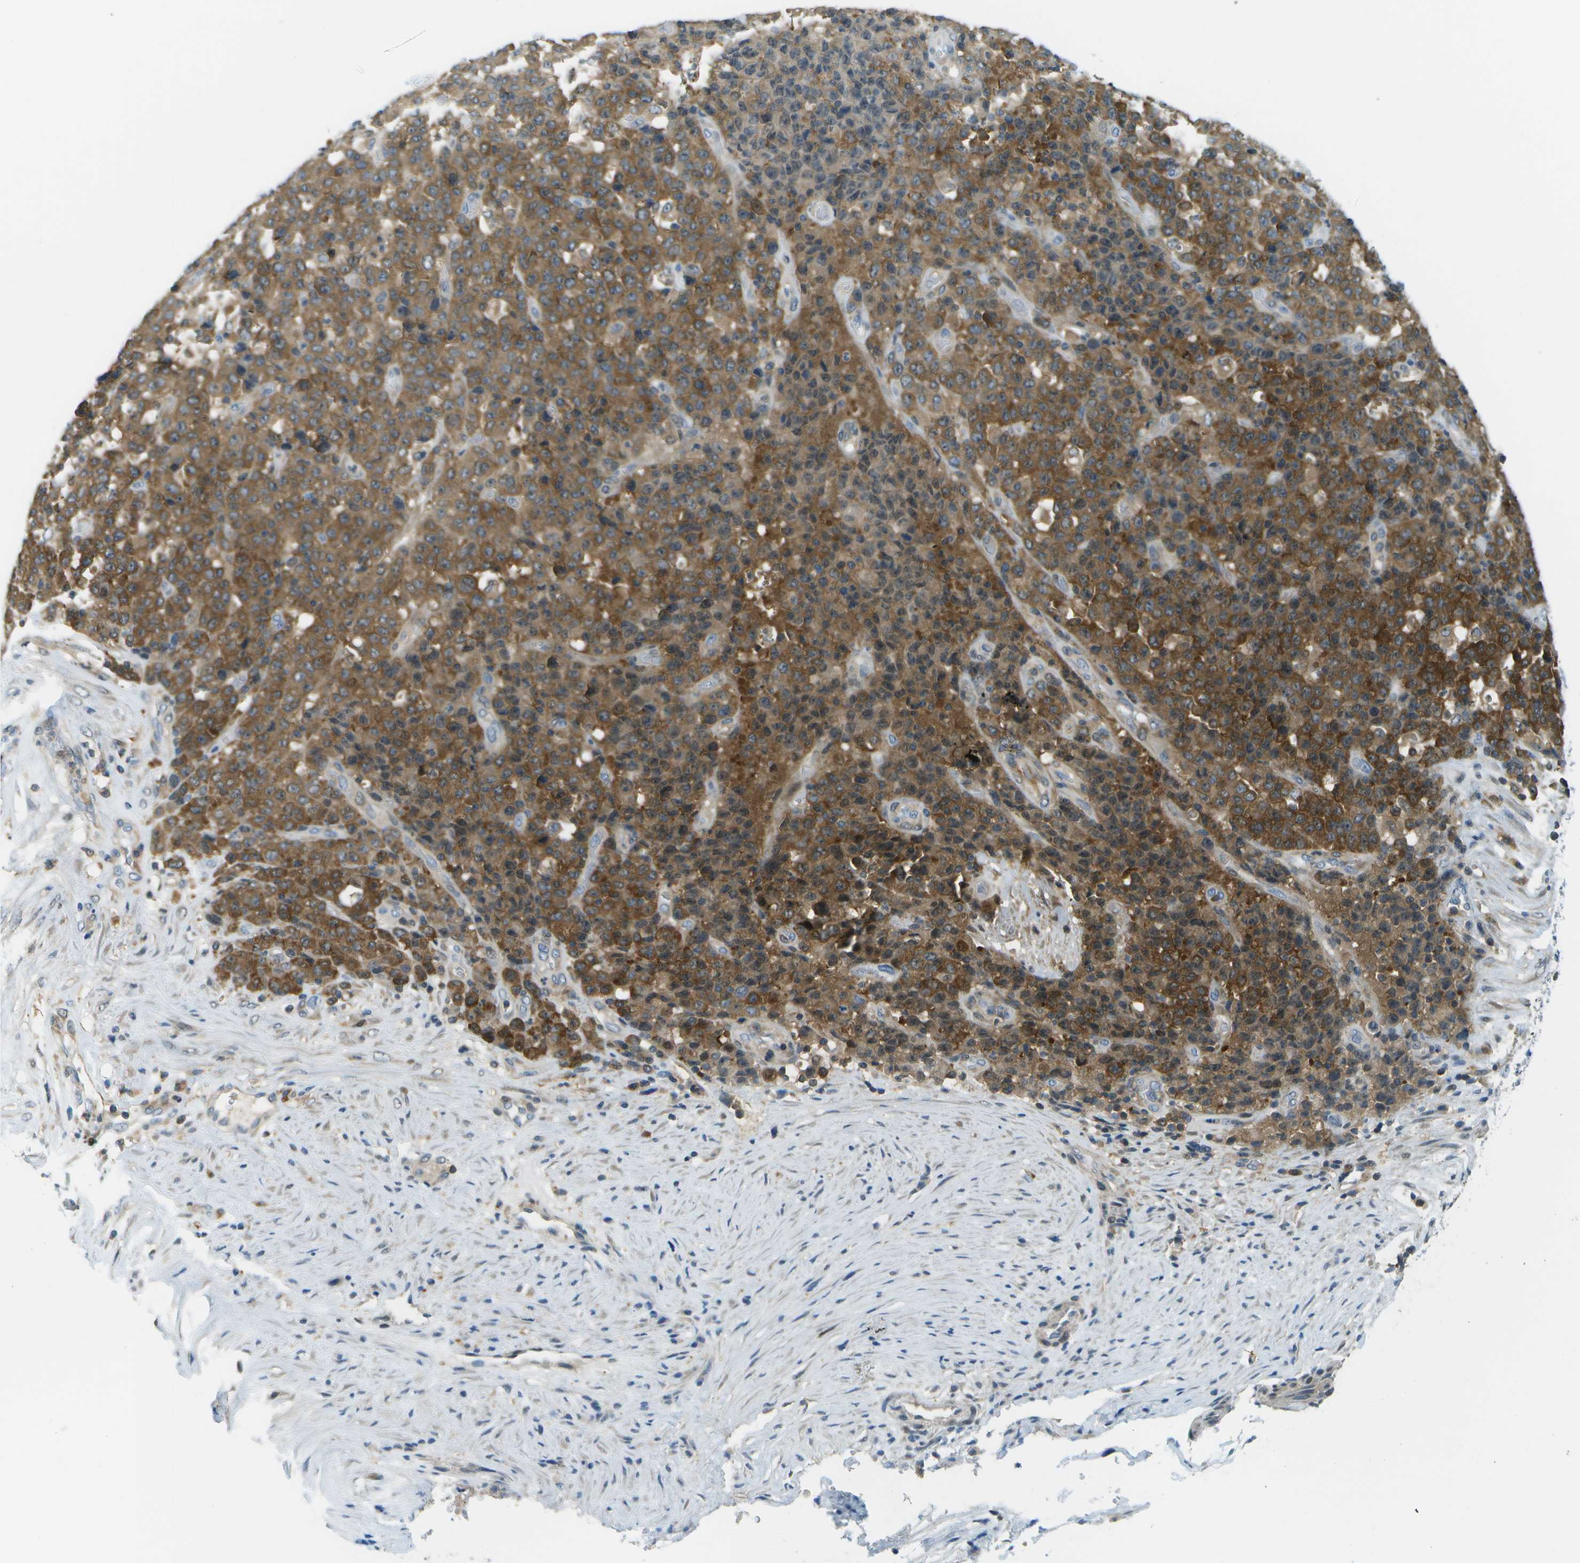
{"staining": {"intensity": "moderate", "quantity": ">75%", "location": "cytoplasmic/membranous"}, "tissue": "stomach cancer", "cell_type": "Tumor cells", "image_type": "cancer", "snomed": [{"axis": "morphology", "description": "Adenocarcinoma, NOS"}, {"axis": "topography", "description": "Stomach"}], "caption": "There is medium levels of moderate cytoplasmic/membranous expression in tumor cells of stomach cancer, as demonstrated by immunohistochemical staining (brown color).", "gene": "CDH23", "patient": {"sex": "female", "age": 73}}